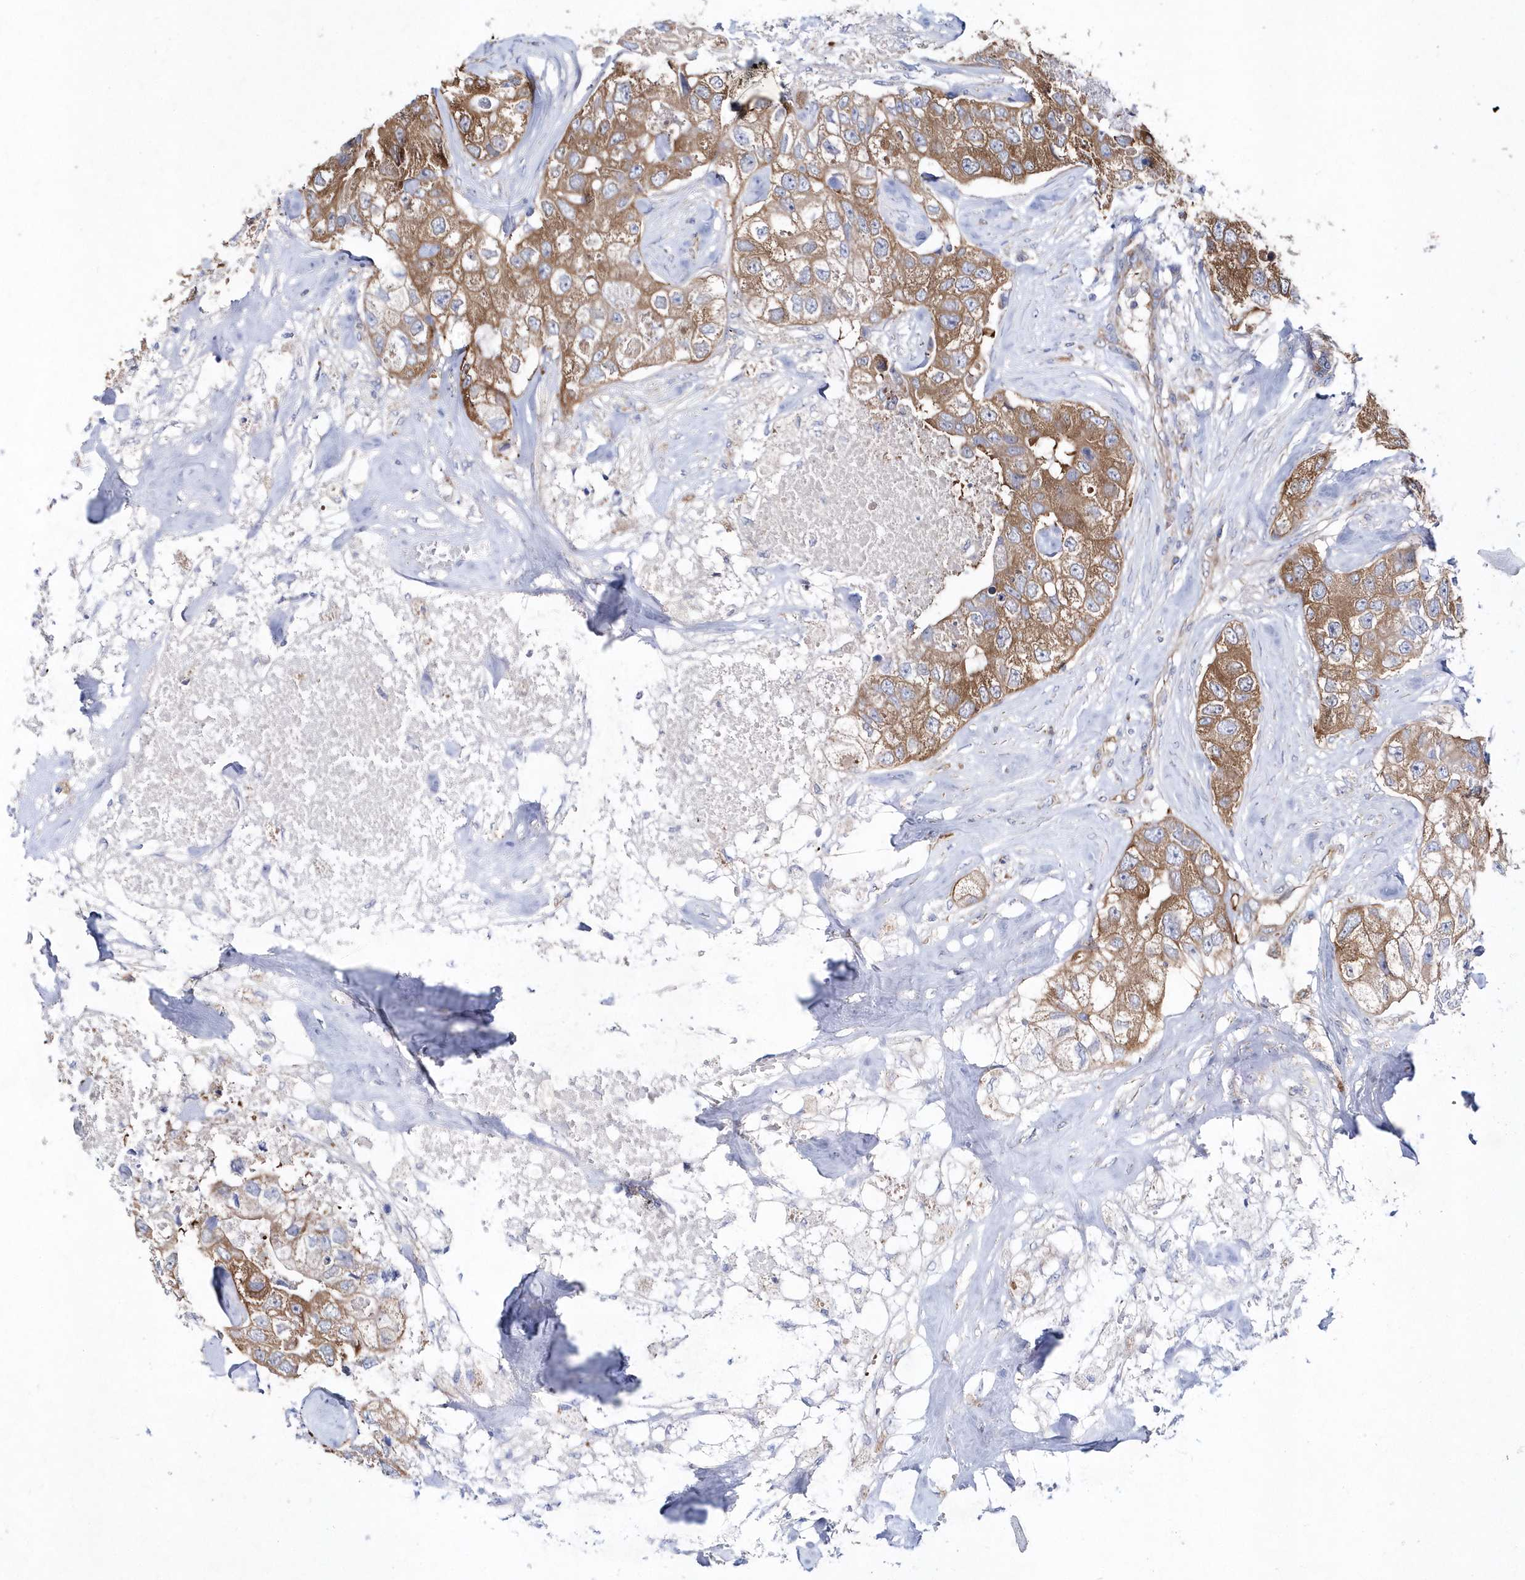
{"staining": {"intensity": "moderate", "quantity": ">75%", "location": "cytoplasmic/membranous"}, "tissue": "breast cancer", "cell_type": "Tumor cells", "image_type": "cancer", "snomed": [{"axis": "morphology", "description": "Duct carcinoma"}, {"axis": "topography", "description": "Breast"}], "caption": "The photomicrograph displays staining of breast cancer (intraductal carcinoma), revealing moderate cytoplasmic/membranous protein expression (brown color) within tumor cells.", "gene": "JKAMP", "patient": {"sex": "female", "age": 62}}